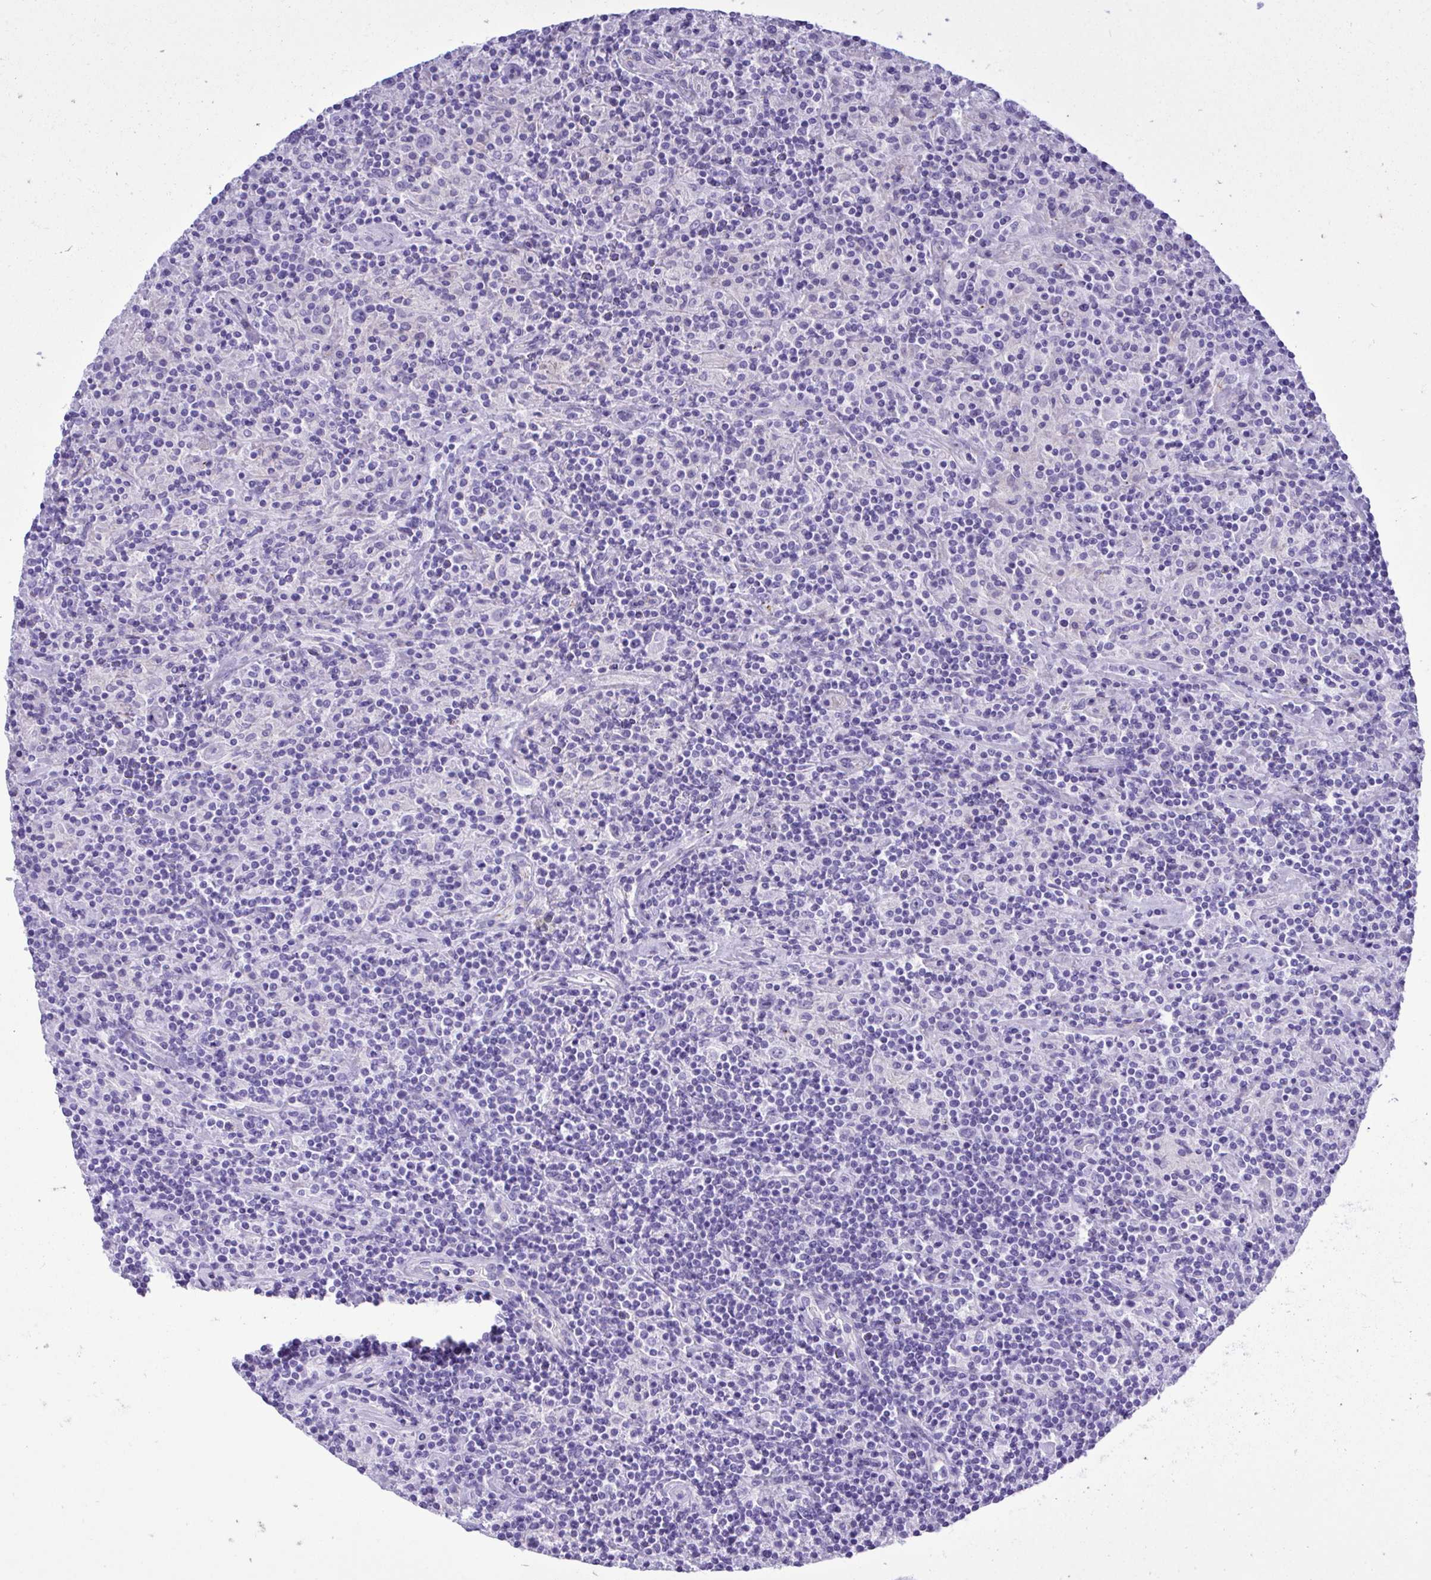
{"staining": {"intensity": "negative", "quantity": "none", "location": "none"}, "tissue": "lymphoma", "cell_type": "Tumor cells", "image_type": "cancer", "snomed": [{"axis": "morphology", "description": "Hodgkin's disease, NOS"}, {"axis": "topography", "description": "Lymph node"}], "caption": "Immunohistochemistry (IHC) micrograph of human Hodgkin's disease stained for a protein (brown), which displays no expression in tumor cells. Nuclei are stained in blue.", "gene": "BEX5", "patient": {"sex": "male", "age": 70}}